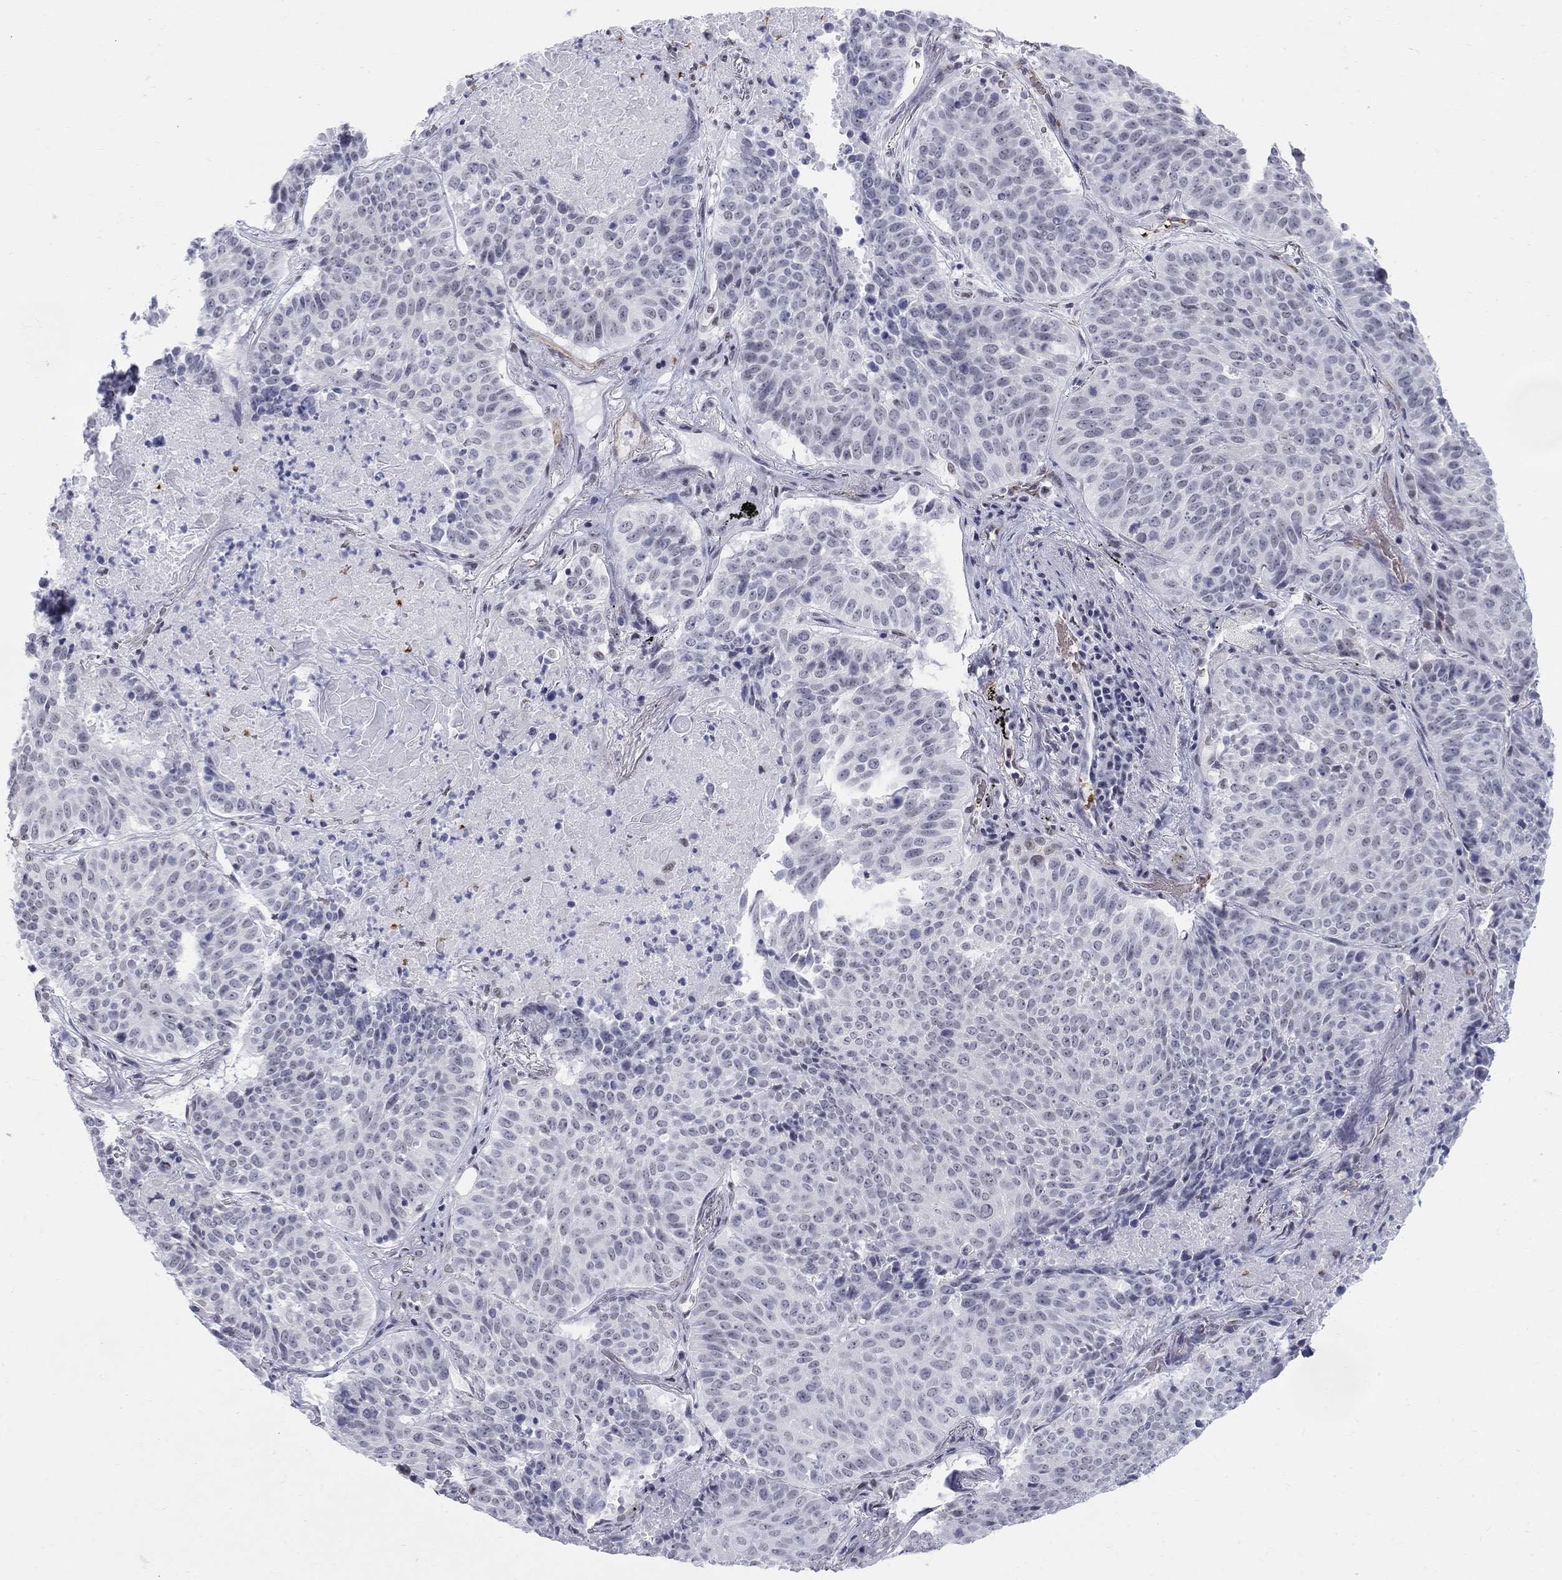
{"staining": {"intensity": "negative", "quantity": "none", "location": "none"}, "tissue": "lung cancer", "cell_type": "Tumor cells", "image_type": "cancer", "snomed": [{"axis": "morphology", "description": "Squamous cell carcinoma, NOS"}, {"axis": "topography", "description": "Lung"}], "caption": "This image is of lung squamous cell carcinoma stained with immunohistochemistry to label a protein in brown with the nuclei are counter-stained blue. There is no staining in tumor cells. The staining is performed using DAB brown chromogen with nuclei counter-stained in using hematoxylin.", "gene": "DMTN", "patient": {"sex": "male", "age": 64}}